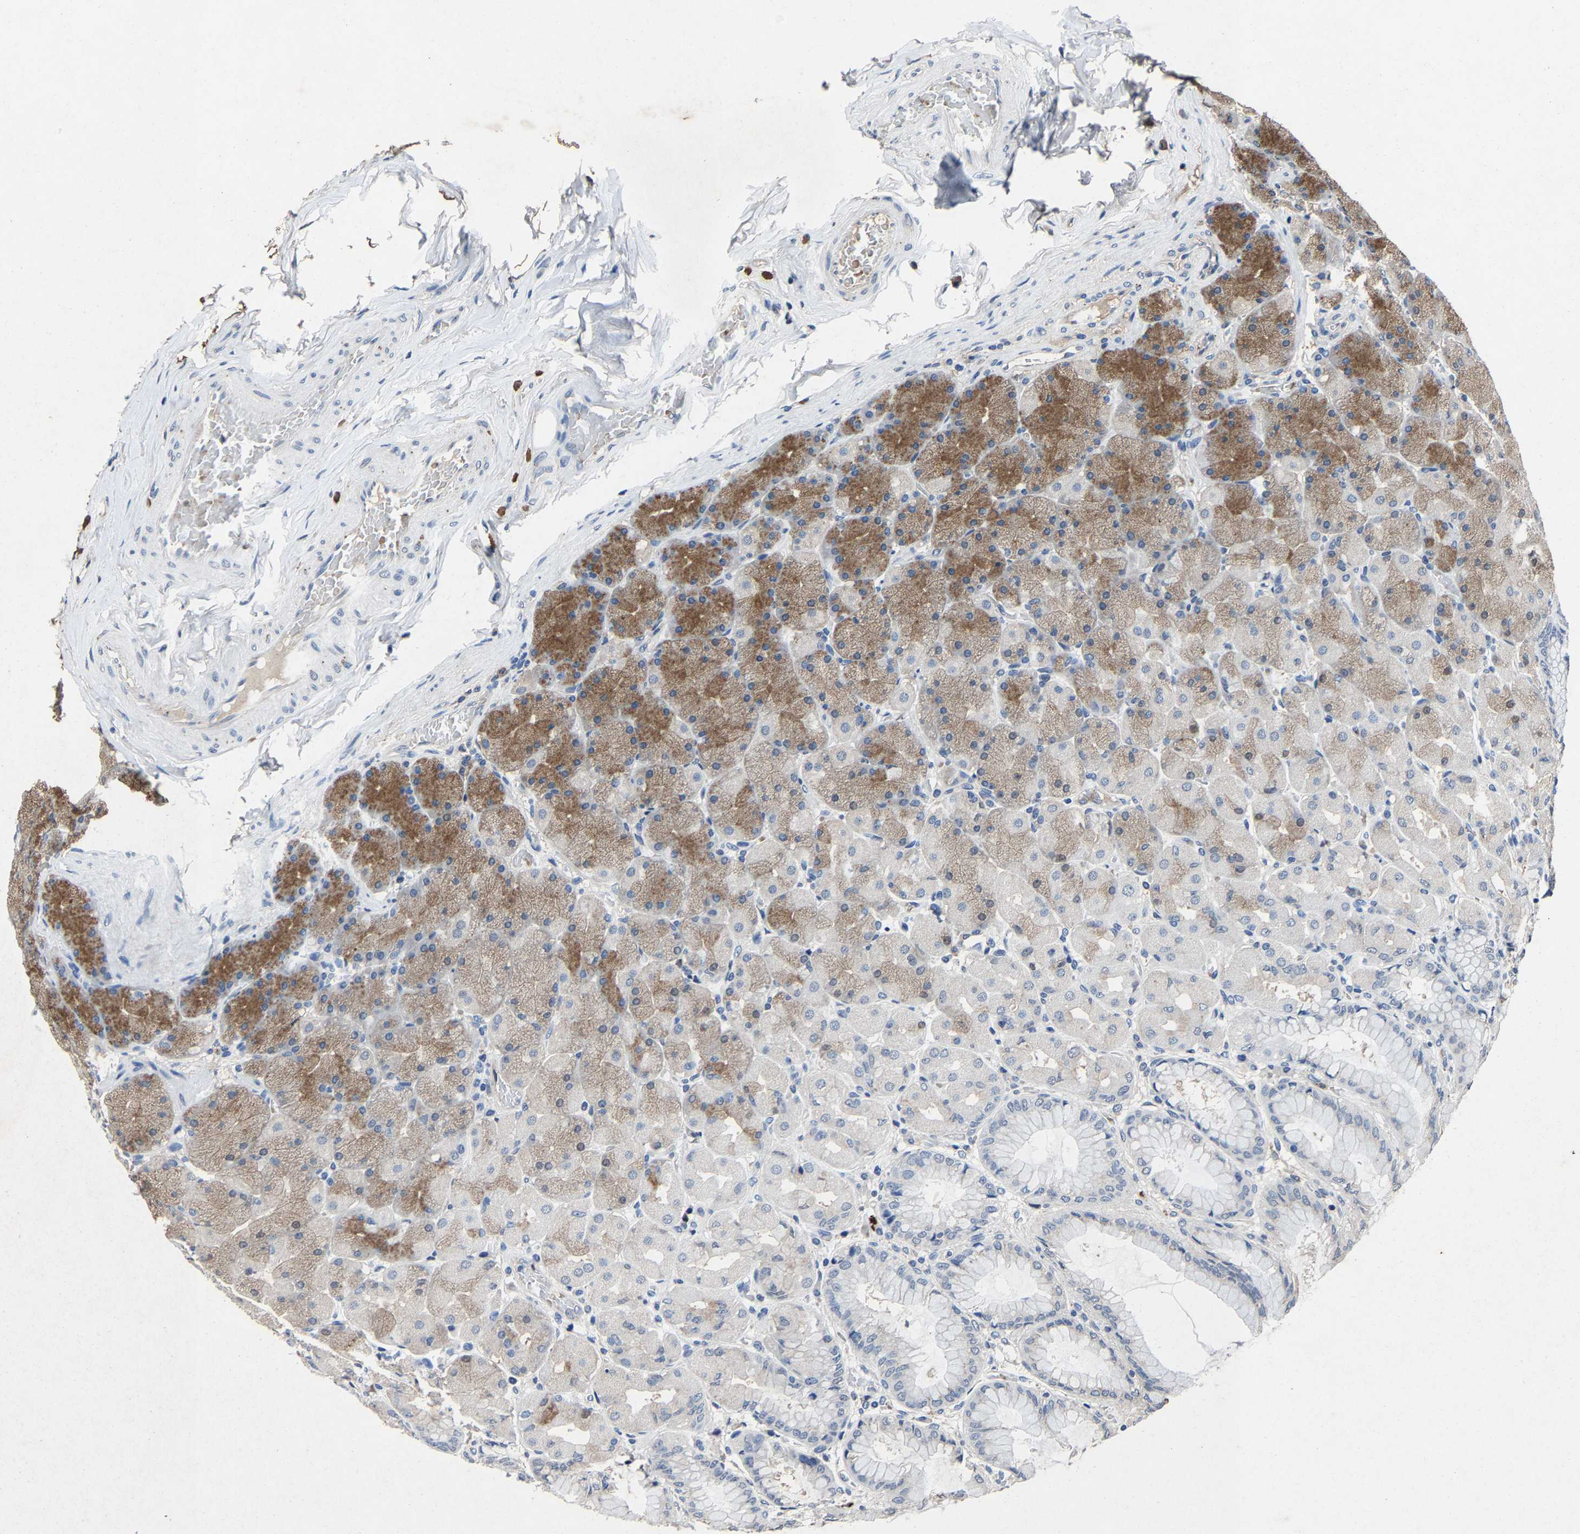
{"staining": {"intensity": "moderate", "quantity": "25%-75%", "location": "cytoplasmic/membranous"}, "tissue": "stomach", "cell_type": "Glandular cells", "image_type": "normal", "snomed": [{"axis": "morphology", "description": "Normal tissue, NOS"}, {"axis": "topography", "description": "Stomach, upper"}], "caption": "Immunohistochemistry image of unremarkable human stomach stained for a protein (brown), which shows medium levels of moderate cytoplasmic/membranous expression in about 25%-75% of glandular cells.", "gene": "PCNX2", "patient": {"sex": "female", "age": 56}}